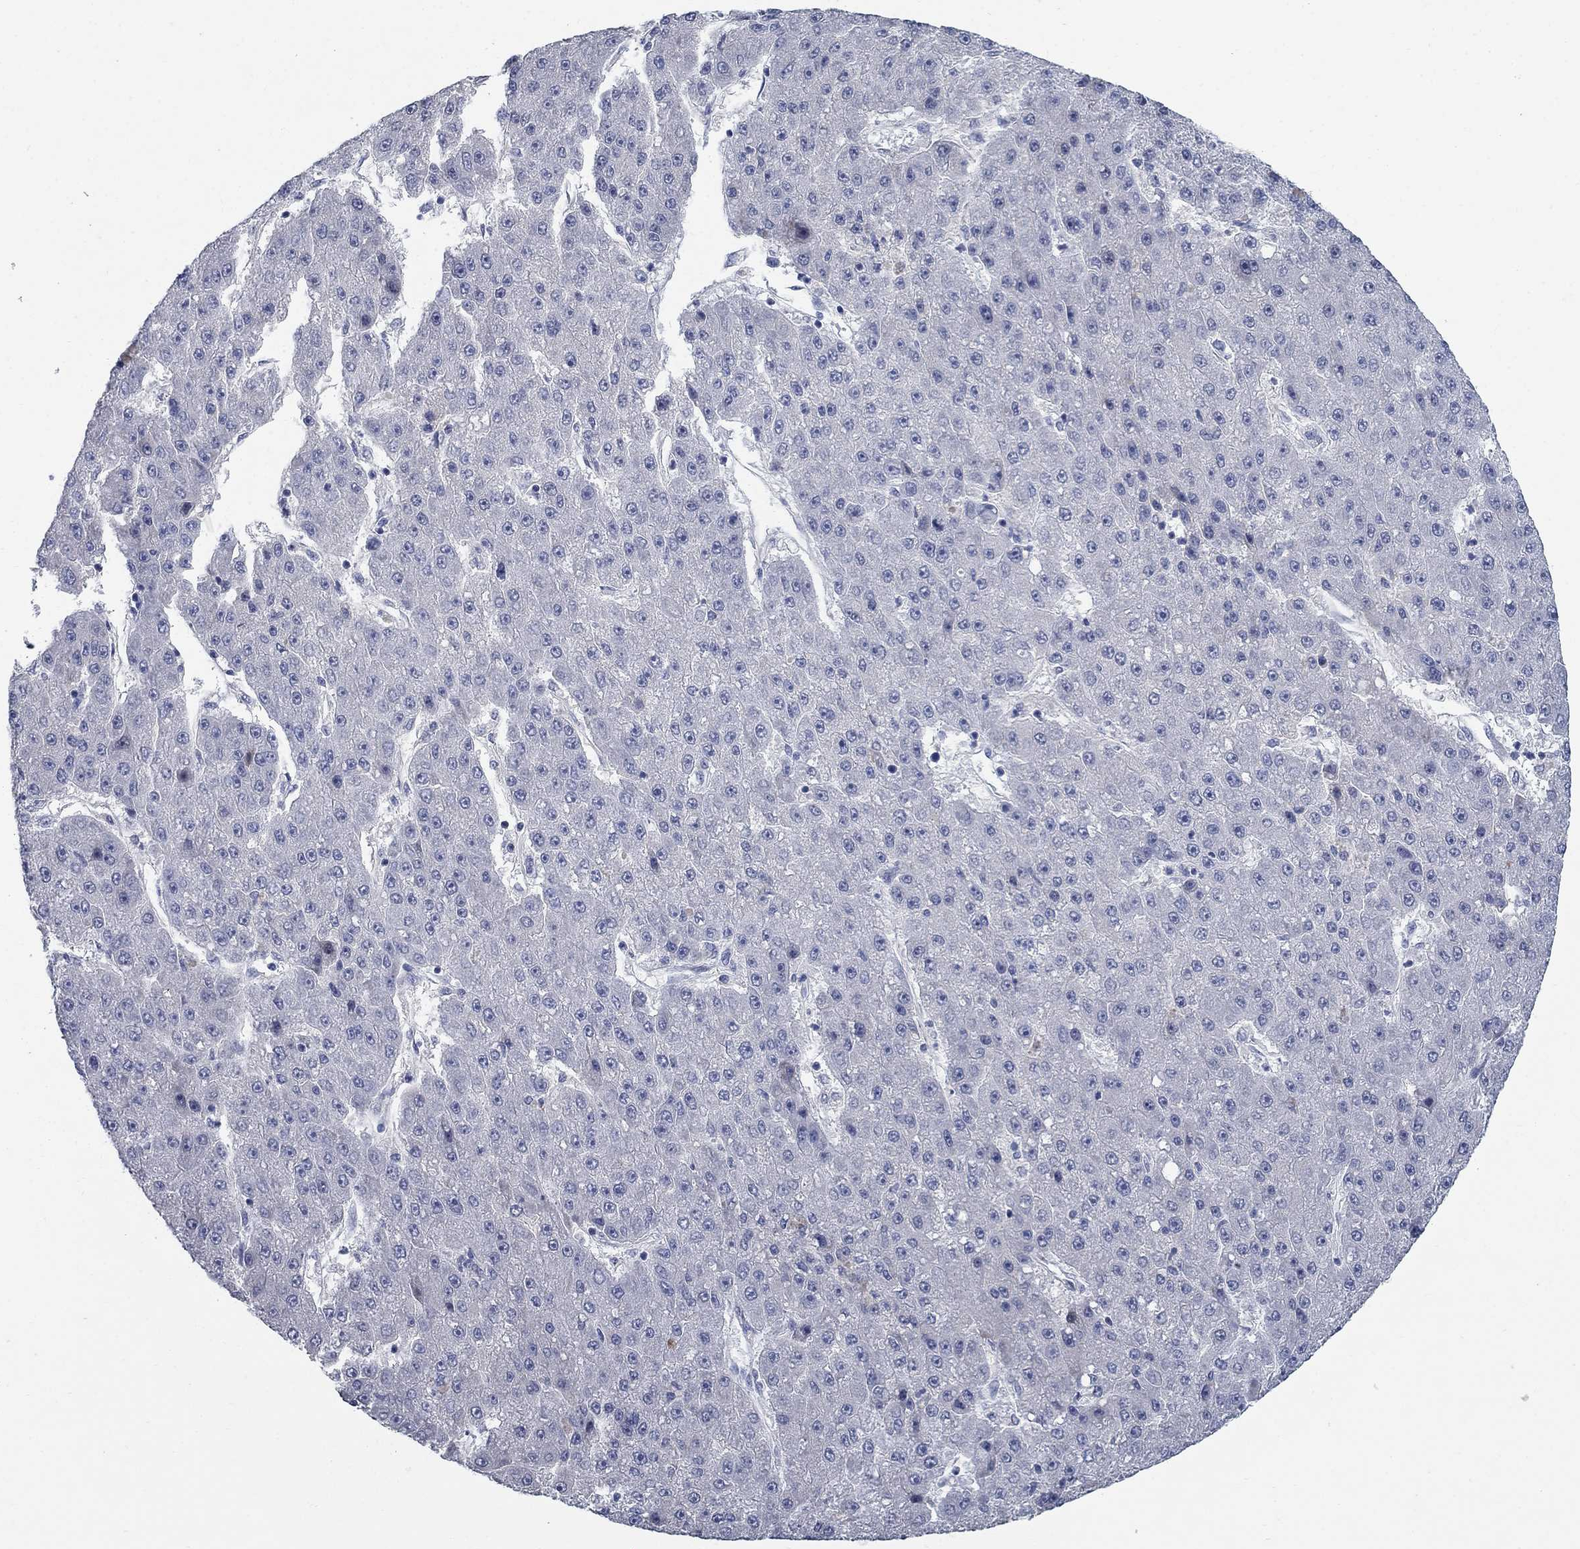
{"staining": {"intensity": "negative", "quantity": "none", "location": "none"}, "tissue": "liver cancer", "cell_type": "Tumor cells", "image_type": "cancer", "snomed": [{"axis": "morphology", "description": "Carcinoma, Hepatocellular, NOS"}, {"axis": "topography", "description": "Liver"}], "caption": "This is an immunohistochemistry (IHC) photomicrograph of human liver cancer (hepatocellular carcinoma). There is no staining in tumor cells.", "gene": "DNER", "patient": {"sex": "male", "age": 67}}